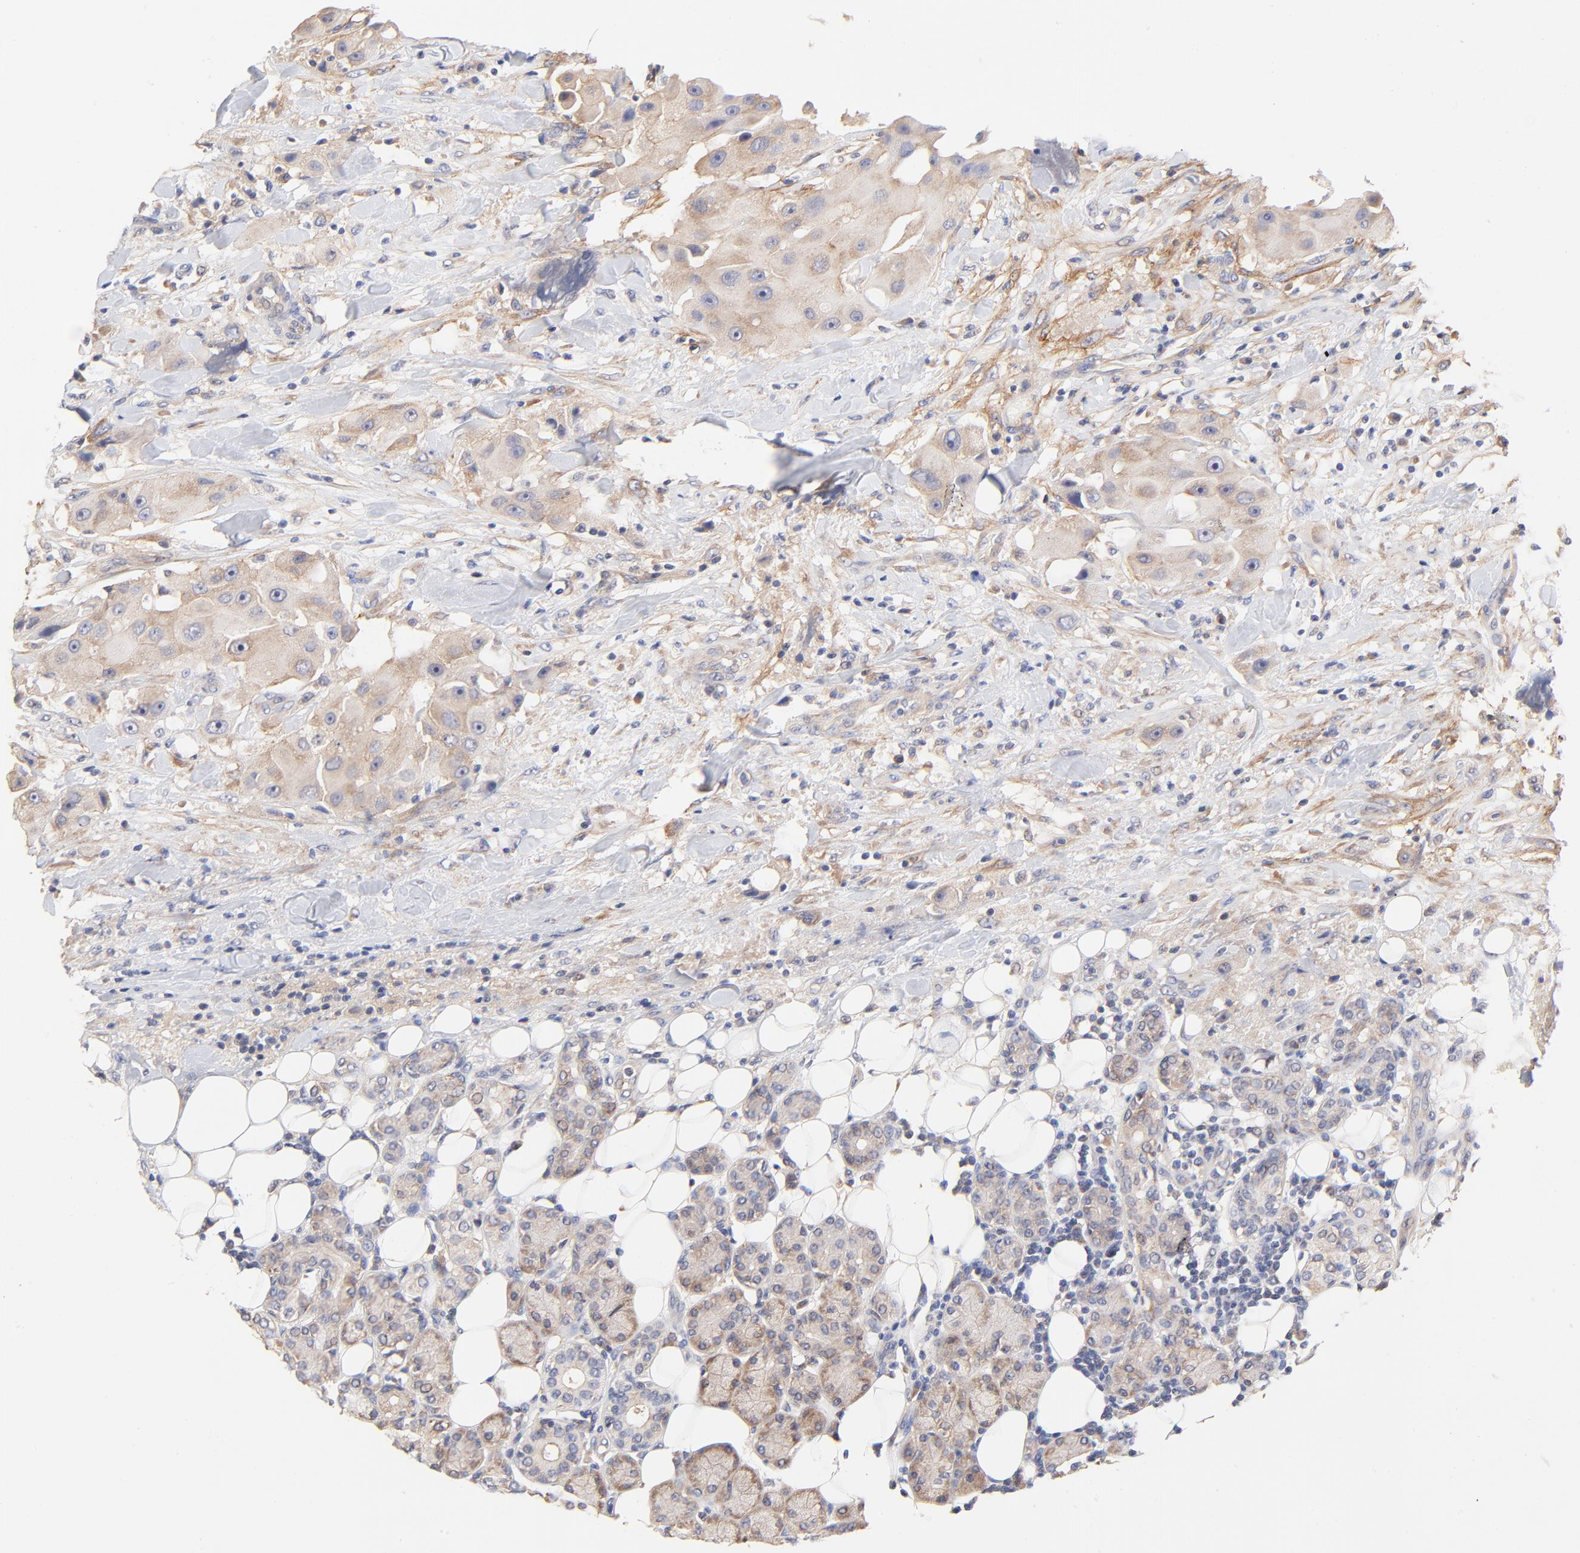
{"staining": {"intensity": "moderate", "quantity": ">75%", "location": "cytoplasmic/membranous"}, "tissue": "head and neck cancer", "cell_type": "Tumor cells", "image_type": "cancer", "snomed": [{"axis": "morphology", "description": "Normal tissue, NOS"}, {"axis": "morphology", "description": "Adenocarcinoma, NOS"}, {"axis": "topography", "description": "Salivary gland"}, {"axis": "topography", "description": "Head-Neck"}], "caption": "Moderate cytoplasmic/membranous staining for a protein is seen in about >75% of tumor cells of head and neck cancer using immunohistochemistry (IHC).", "gene": "PTK7", "patient": {"sex": "male", "age": 80}}